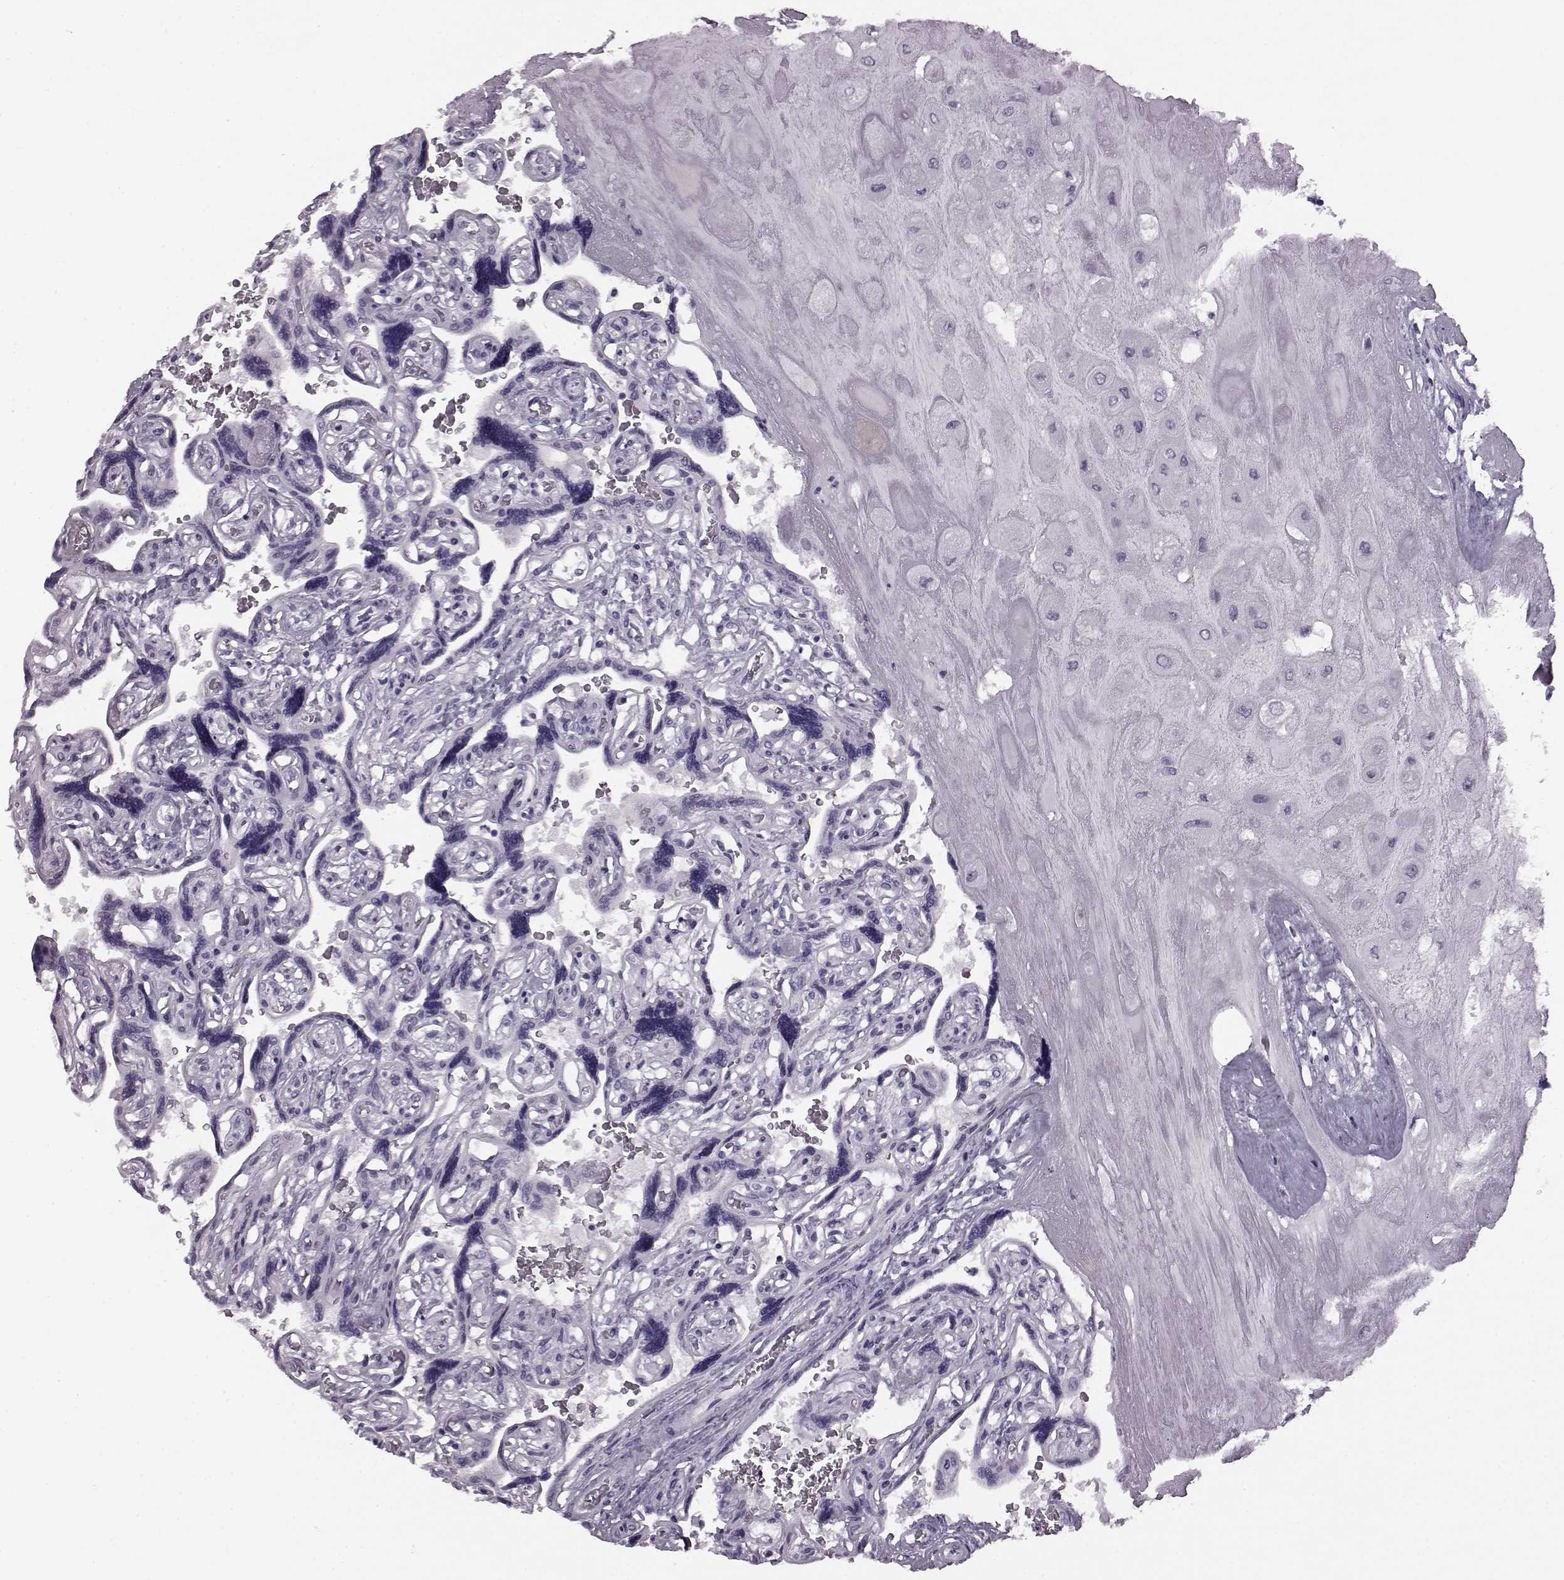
{"staining": {"intensity": "negative", "quantity": "none", "location": "none"}, "tissue": "placenta", "cell_type": "Decidual cells", "image_type": "normal", "snomed": [{"axis": "morphology", "description": "Normal tissue, NOS"}, {"axis": "topography", "description": "Placenta"}], "caption": "DAB (3,3'-diaminobenzidine) immunohistochemical staining of benign placenta shows no significant positivity in decidual cells.", "gene": "JSRP1", "patient": {"sex": "female", "age": 32}}